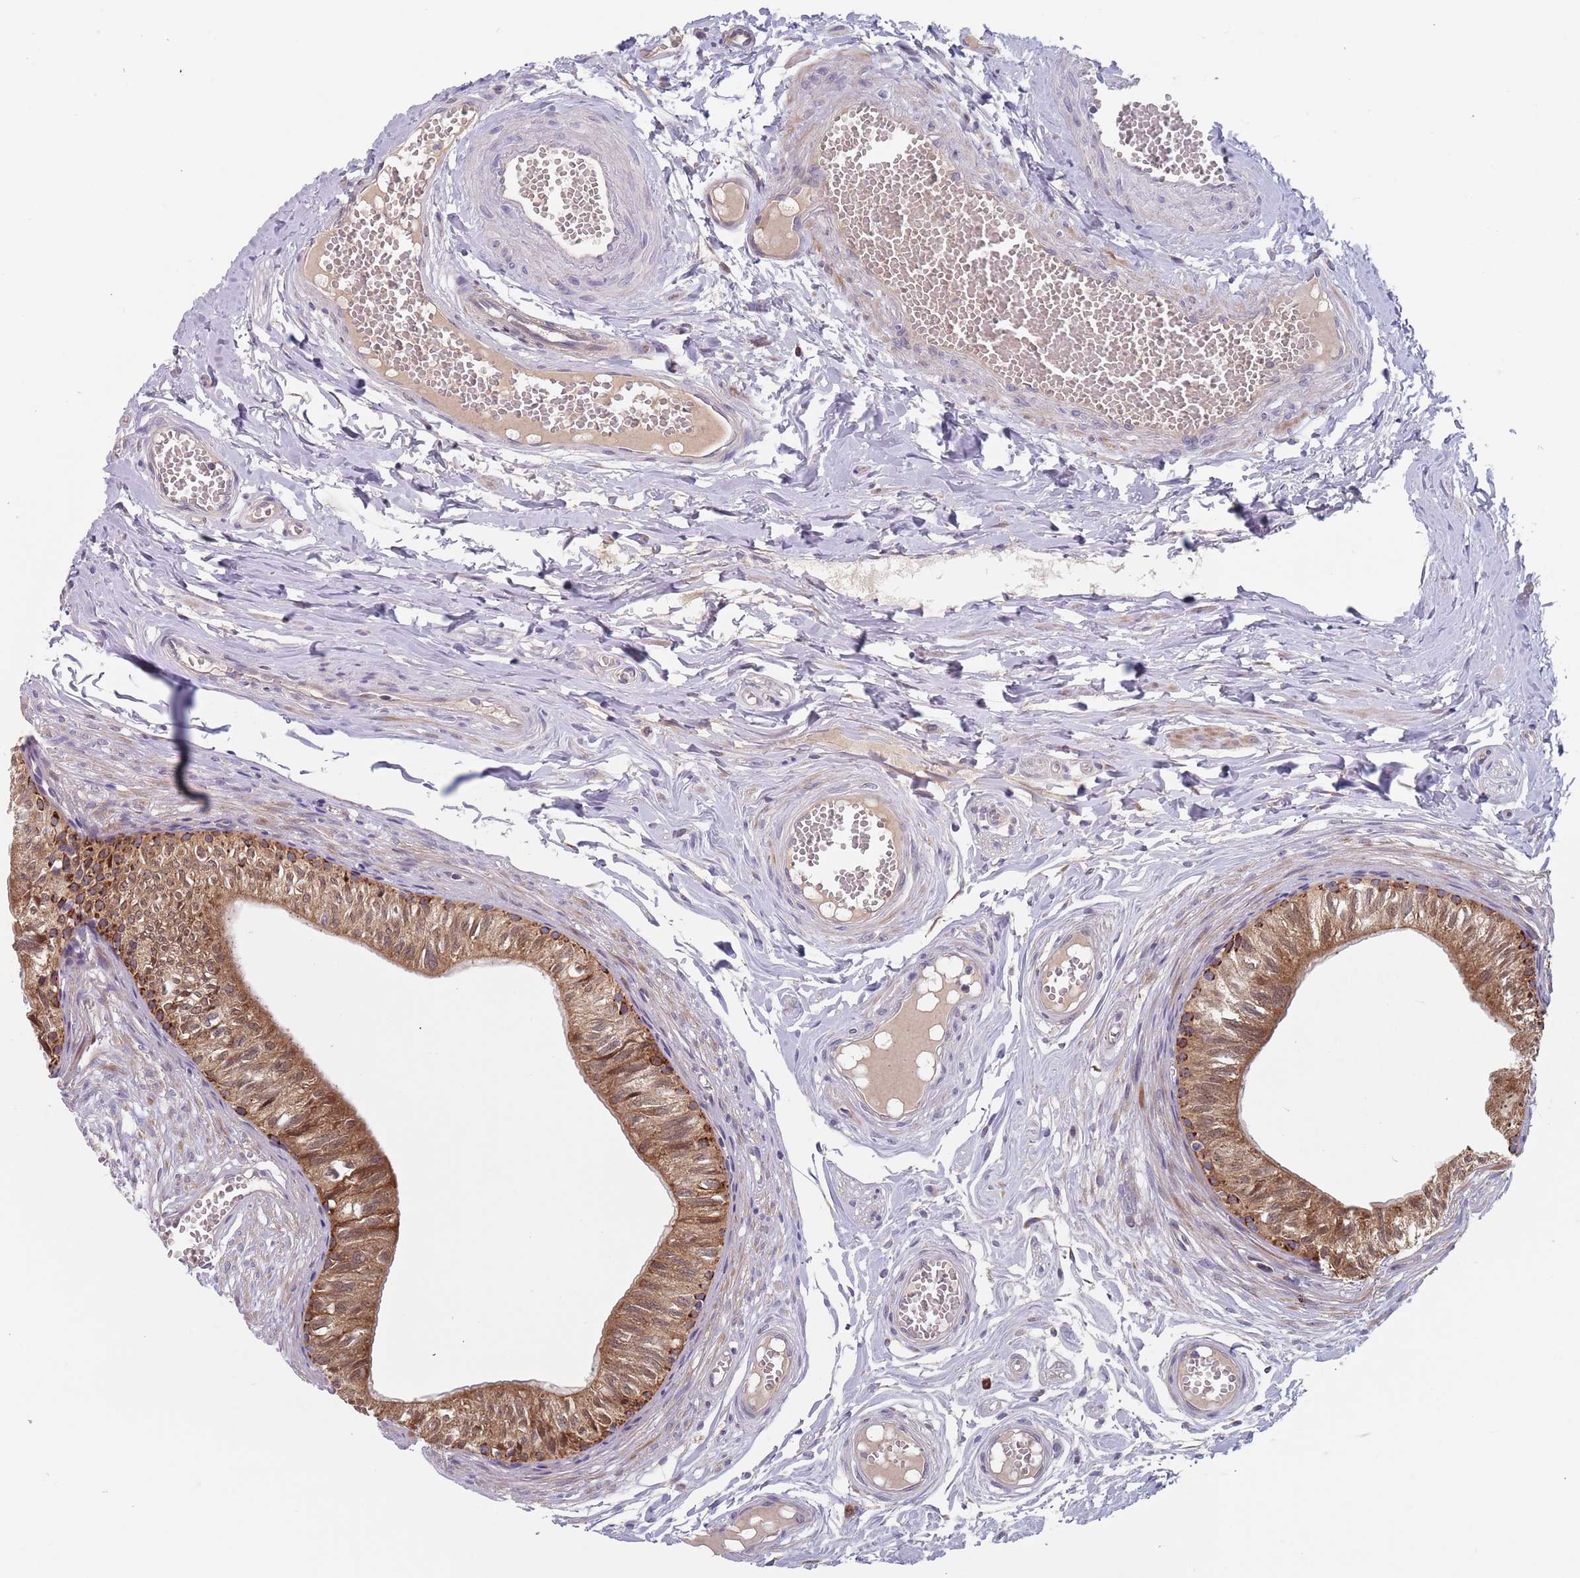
{"staining": {"intensity": "strong", "quantity": ">75%", "location": "cytoplasmic/membranous"}, "tissue": "epididymis", "cell_type": "Glandular cells", "image_type": "normal", "snomed": [{"axis": "morphology", "description": "Normal tissue, NOS"}, {"axis": "topography", "description": "Epididymis"}], "caption": "Immunohistochemical staining of normal human epididymis shows >75% levels of strong cytoplasmic/membranous protein staining in about >75% of glandular cells. The staining was performed using DAB to visualize the protein expression in brown, while the nuclei were stained in blue with hematoxylin (Magnification: 20x).", "gene": "ZNF140", "patient": {"sex": "male", "age": 37}}